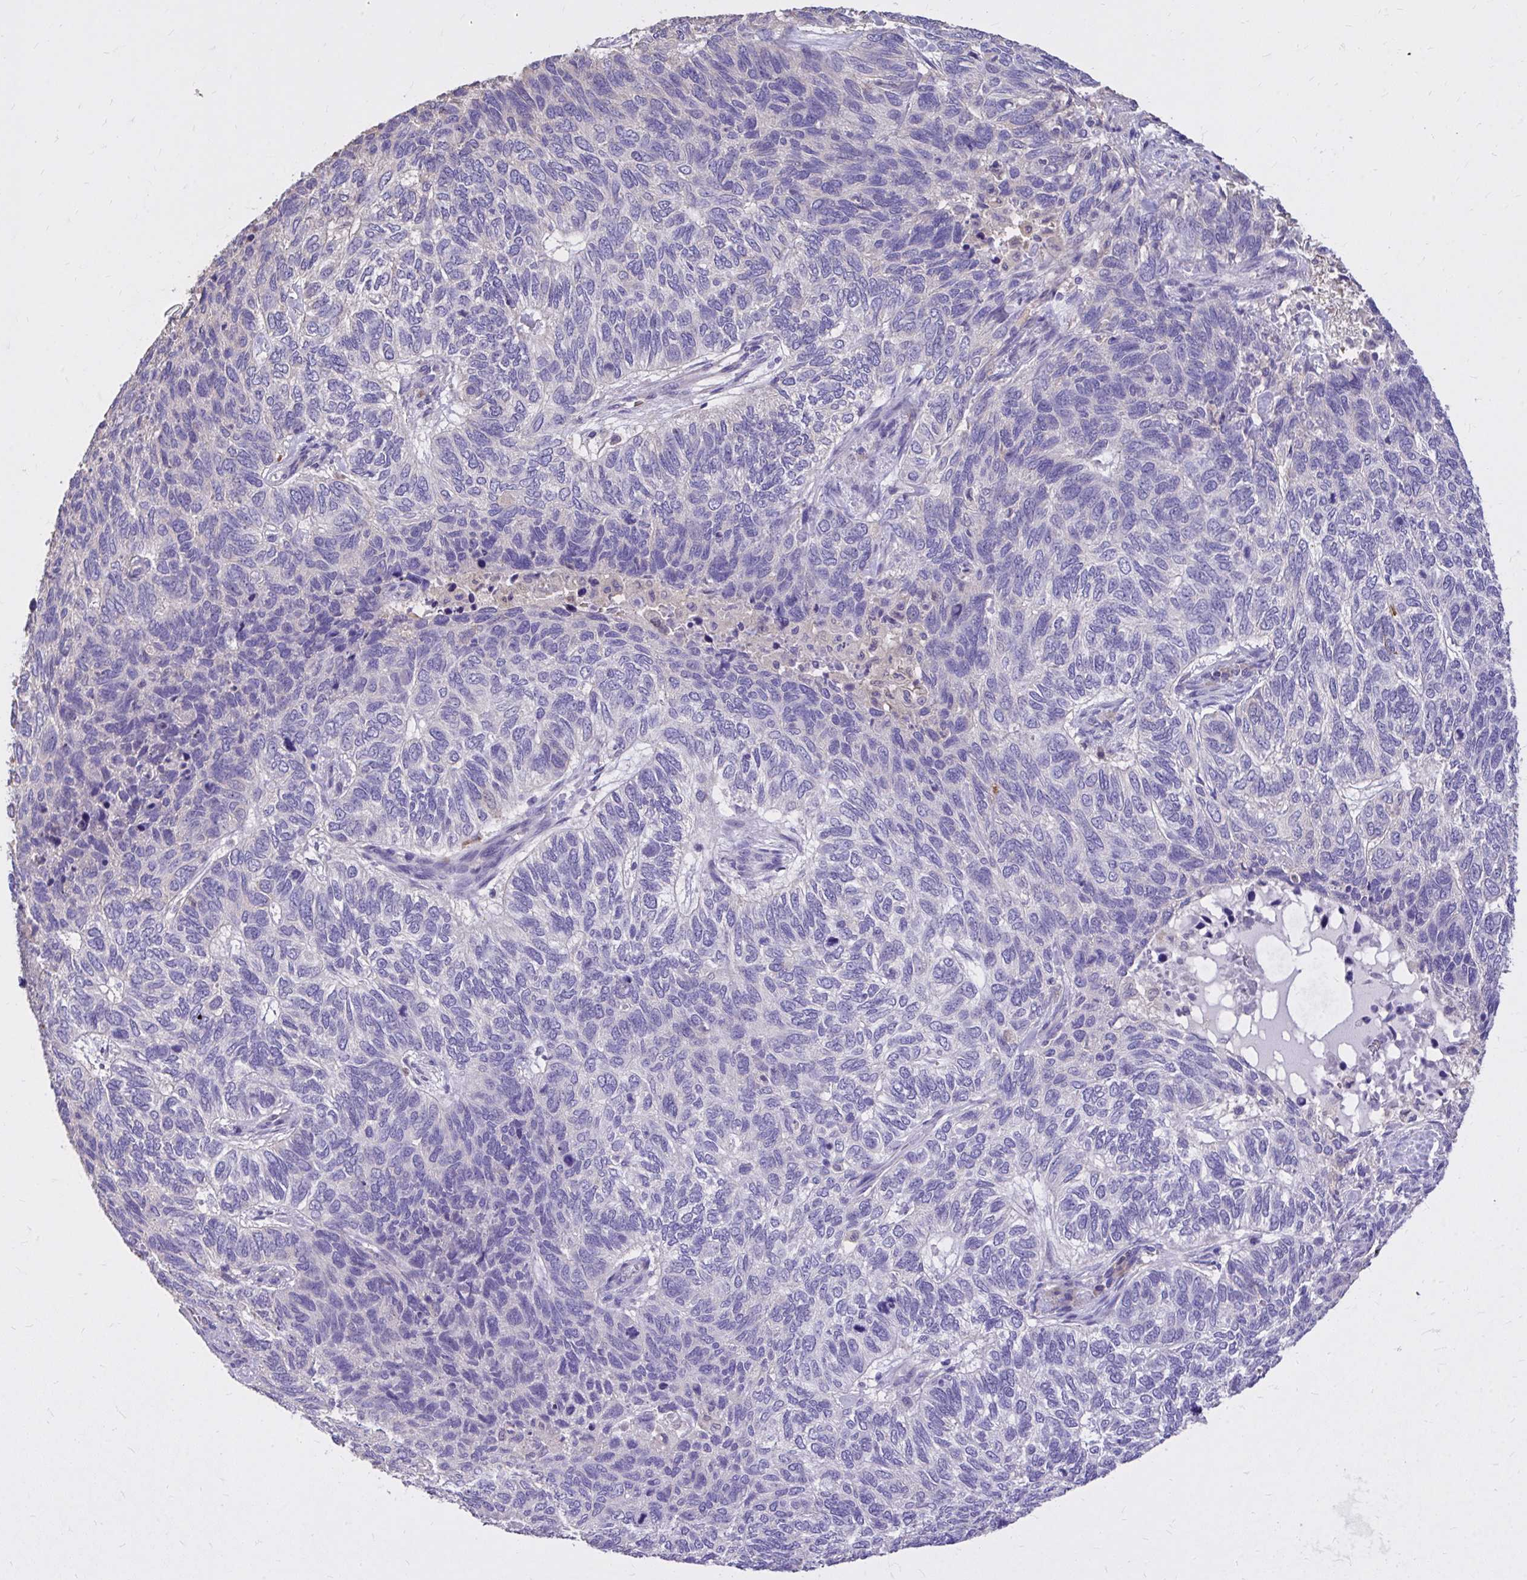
{"staining": {"intensity": "negative", "quantity": "none", "location": "none"}, "tissue": "skin cancer", "cell_type": "Tumor cells", "image_type": "cancer", "snomed": [{"axis": "morphology", "description": "Basal cell carcinoma"}, {"axis": "topography", "description": "Skin"}], "caption": "IHC micrograph of human skin cancer stained for a protein (brown), which shows no expression in tumor cells.", "gene": "EPB41L1", "patient": {"sex": "female", "age": 65}}